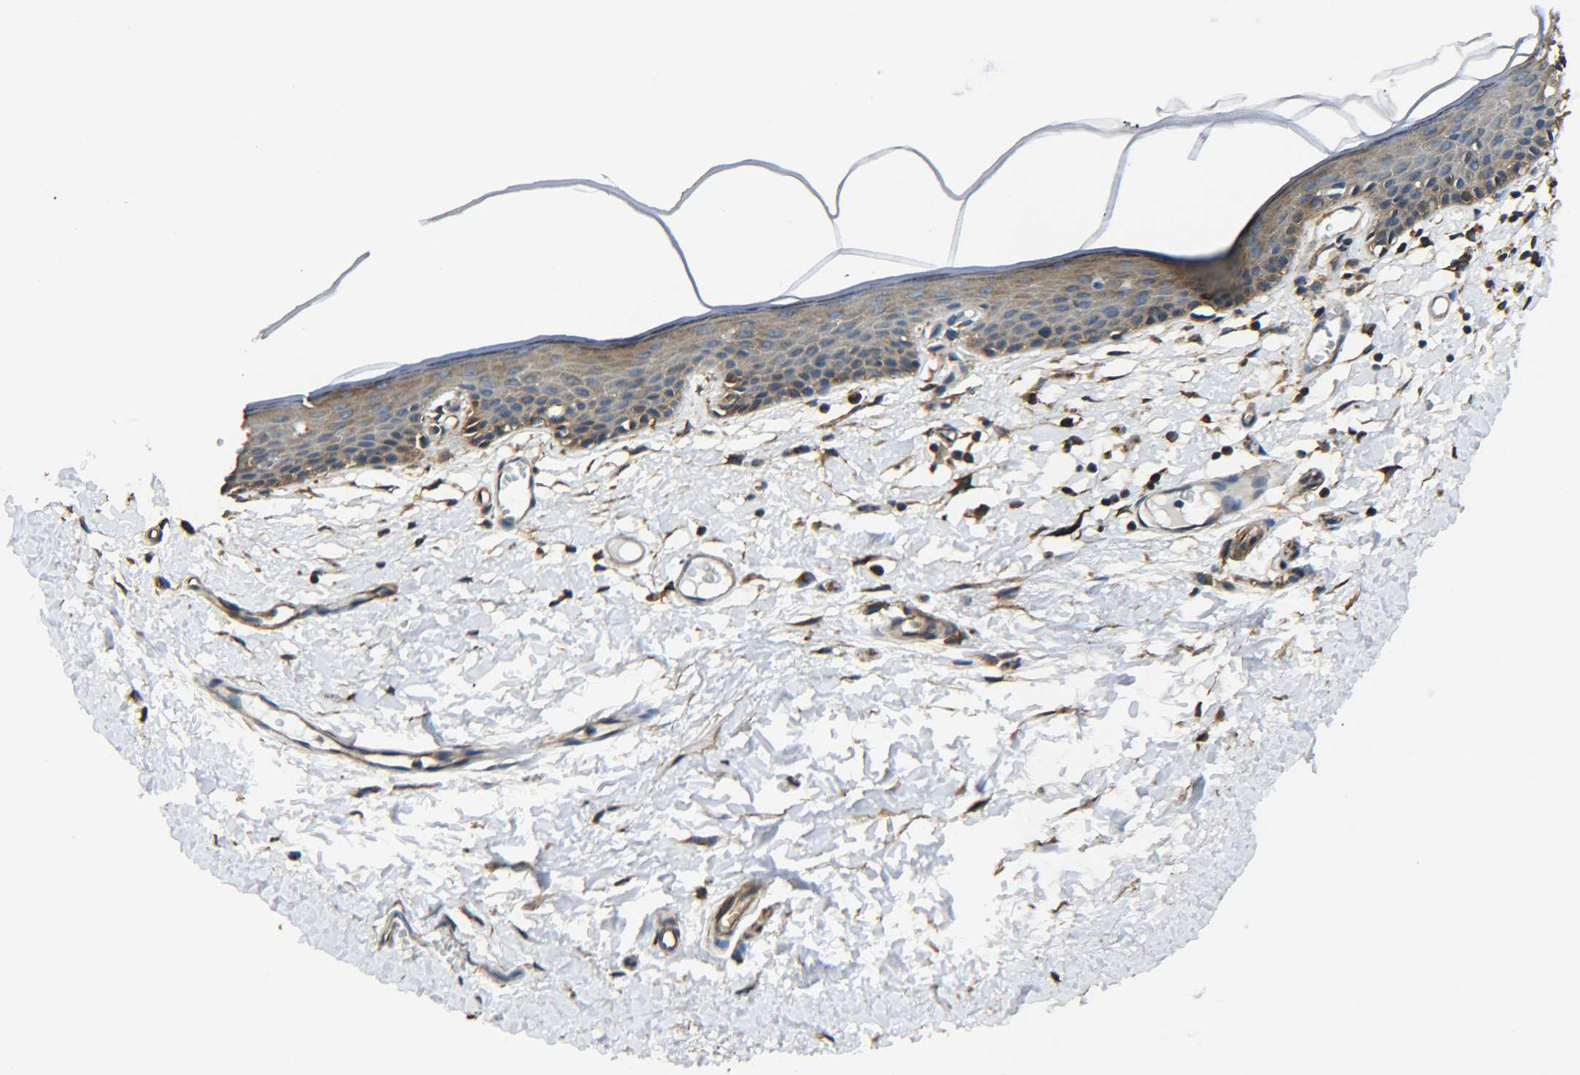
{"staining": {"intensity": "moderate", "quantity": ">75%", "location": "cytoplasmic/membranous"}, "tissue": "skin", "cell_type": "Epidermal cells", "image_type": "normal", "snomed": [{"axis": "morphology", "description": "Normal tissue, NOS"}, {"axis": "topography", "description": "Vulva"}], "caption": "Immunohistochemical staining of unremarkable skin exhibits moderate cytoplasmic/membranous protein positivity in approximately >75% of epidermal cells. The protein of interest is stained brown, and the nuclei are stained in blue (DAB (3,3'-diaminobenzidine) IHC with brightfield microscopy, high magnification).", "gene": "TUBB", "patient": {"sex": "female", "age": 54}}